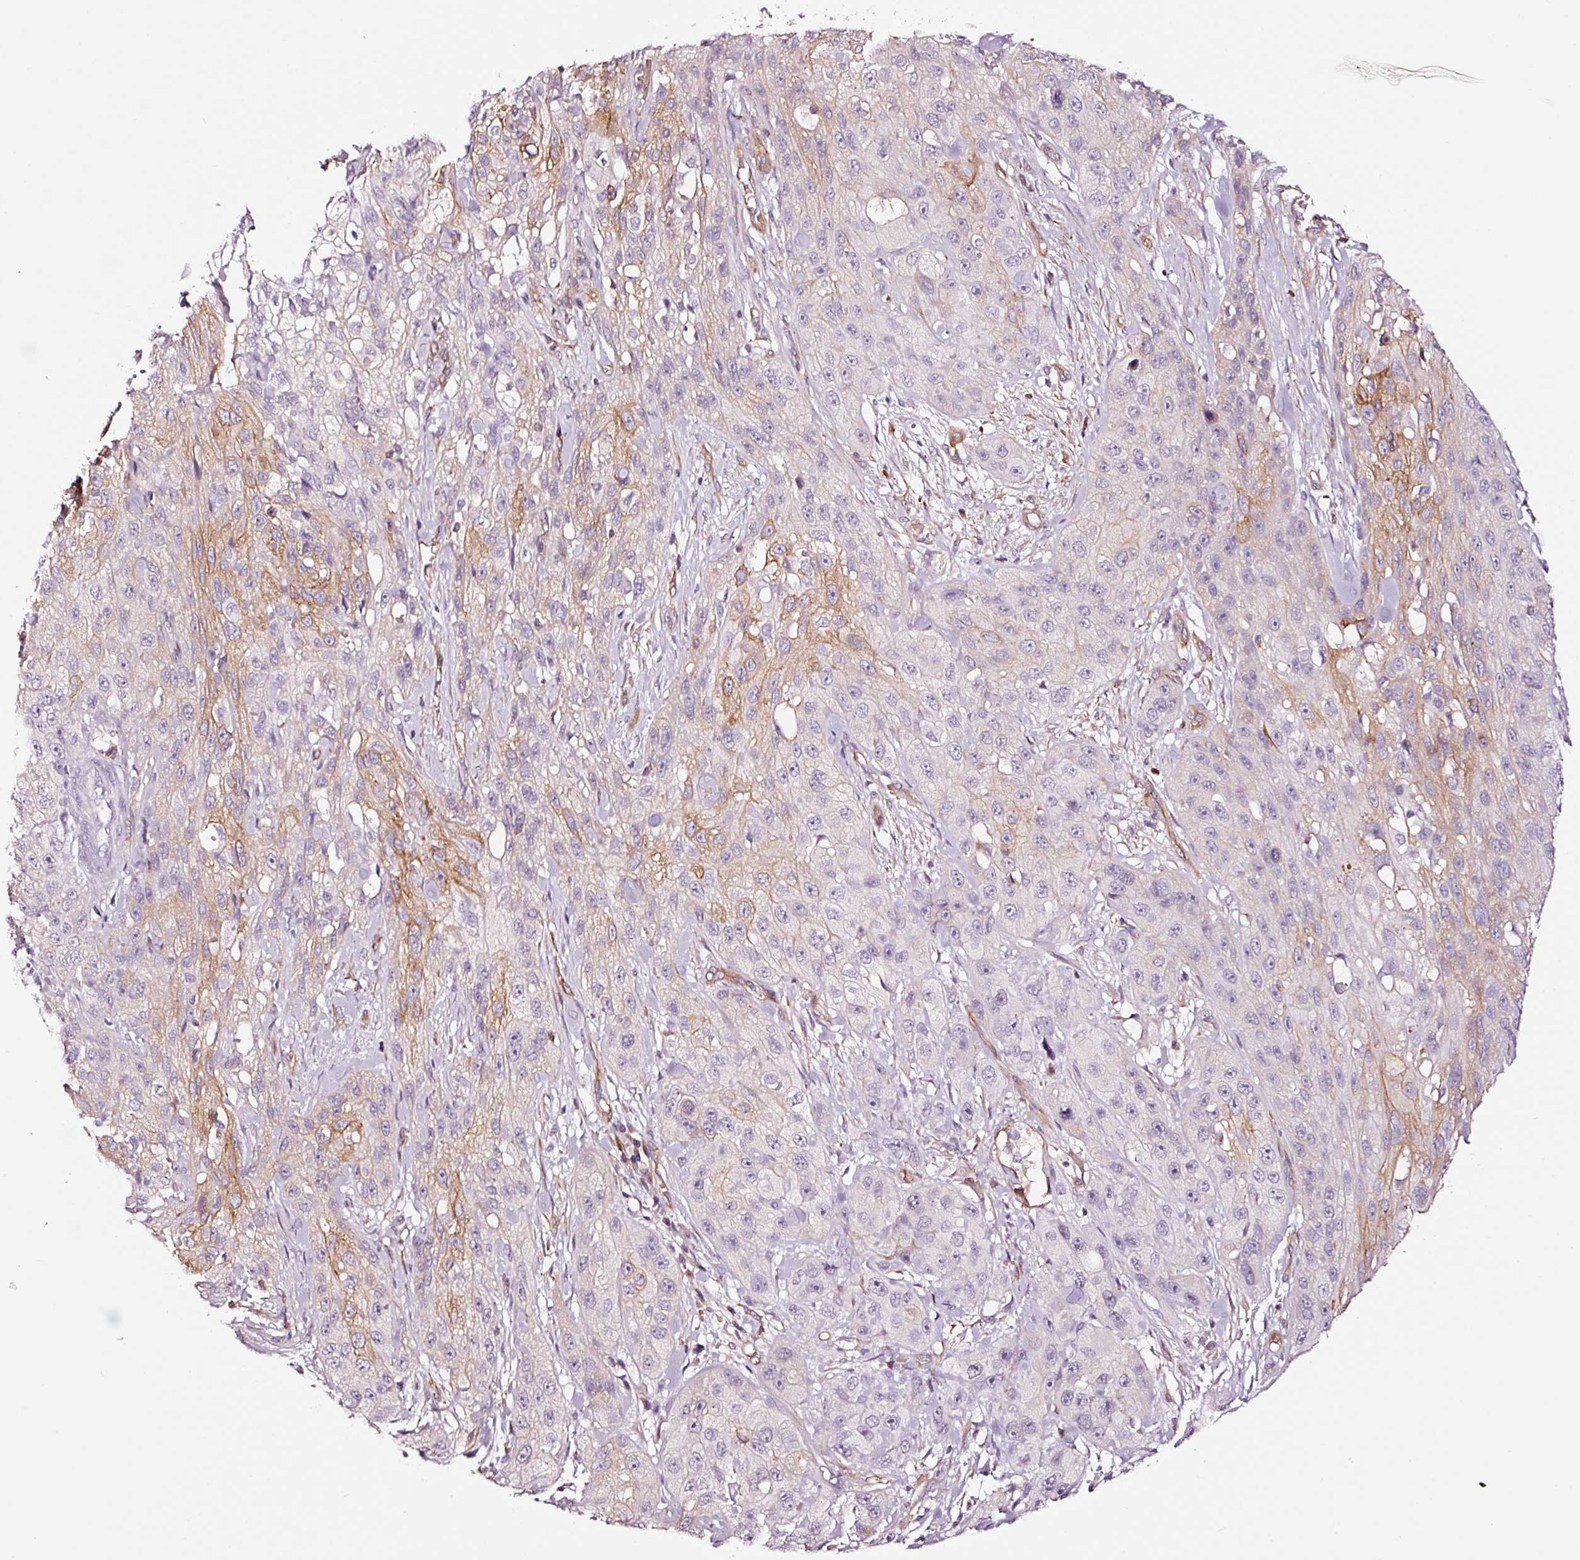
{"staining": {"intensity": "moderate", "quantity": "<25%", "location": "cytoplasmic/membranous"}, "tissue": "skin cancer", "cell_type": "Tumor cells", "image_type": "cancer", "snomed": [{"axis": "morphology", "description": "Squamous cell carcinoma, NOS"}, {"axis": "topography", "description": "Skin"}, {"axis": "topography", "description": "Vulva"}], "caption": "Moderate cytoplasmic/membranous protein staining is identified in about <25% of tumor cells in squamous cell carcinoma (skin).", "gene": "ADD3", "patient": {"sex": "female", "age": 86}}